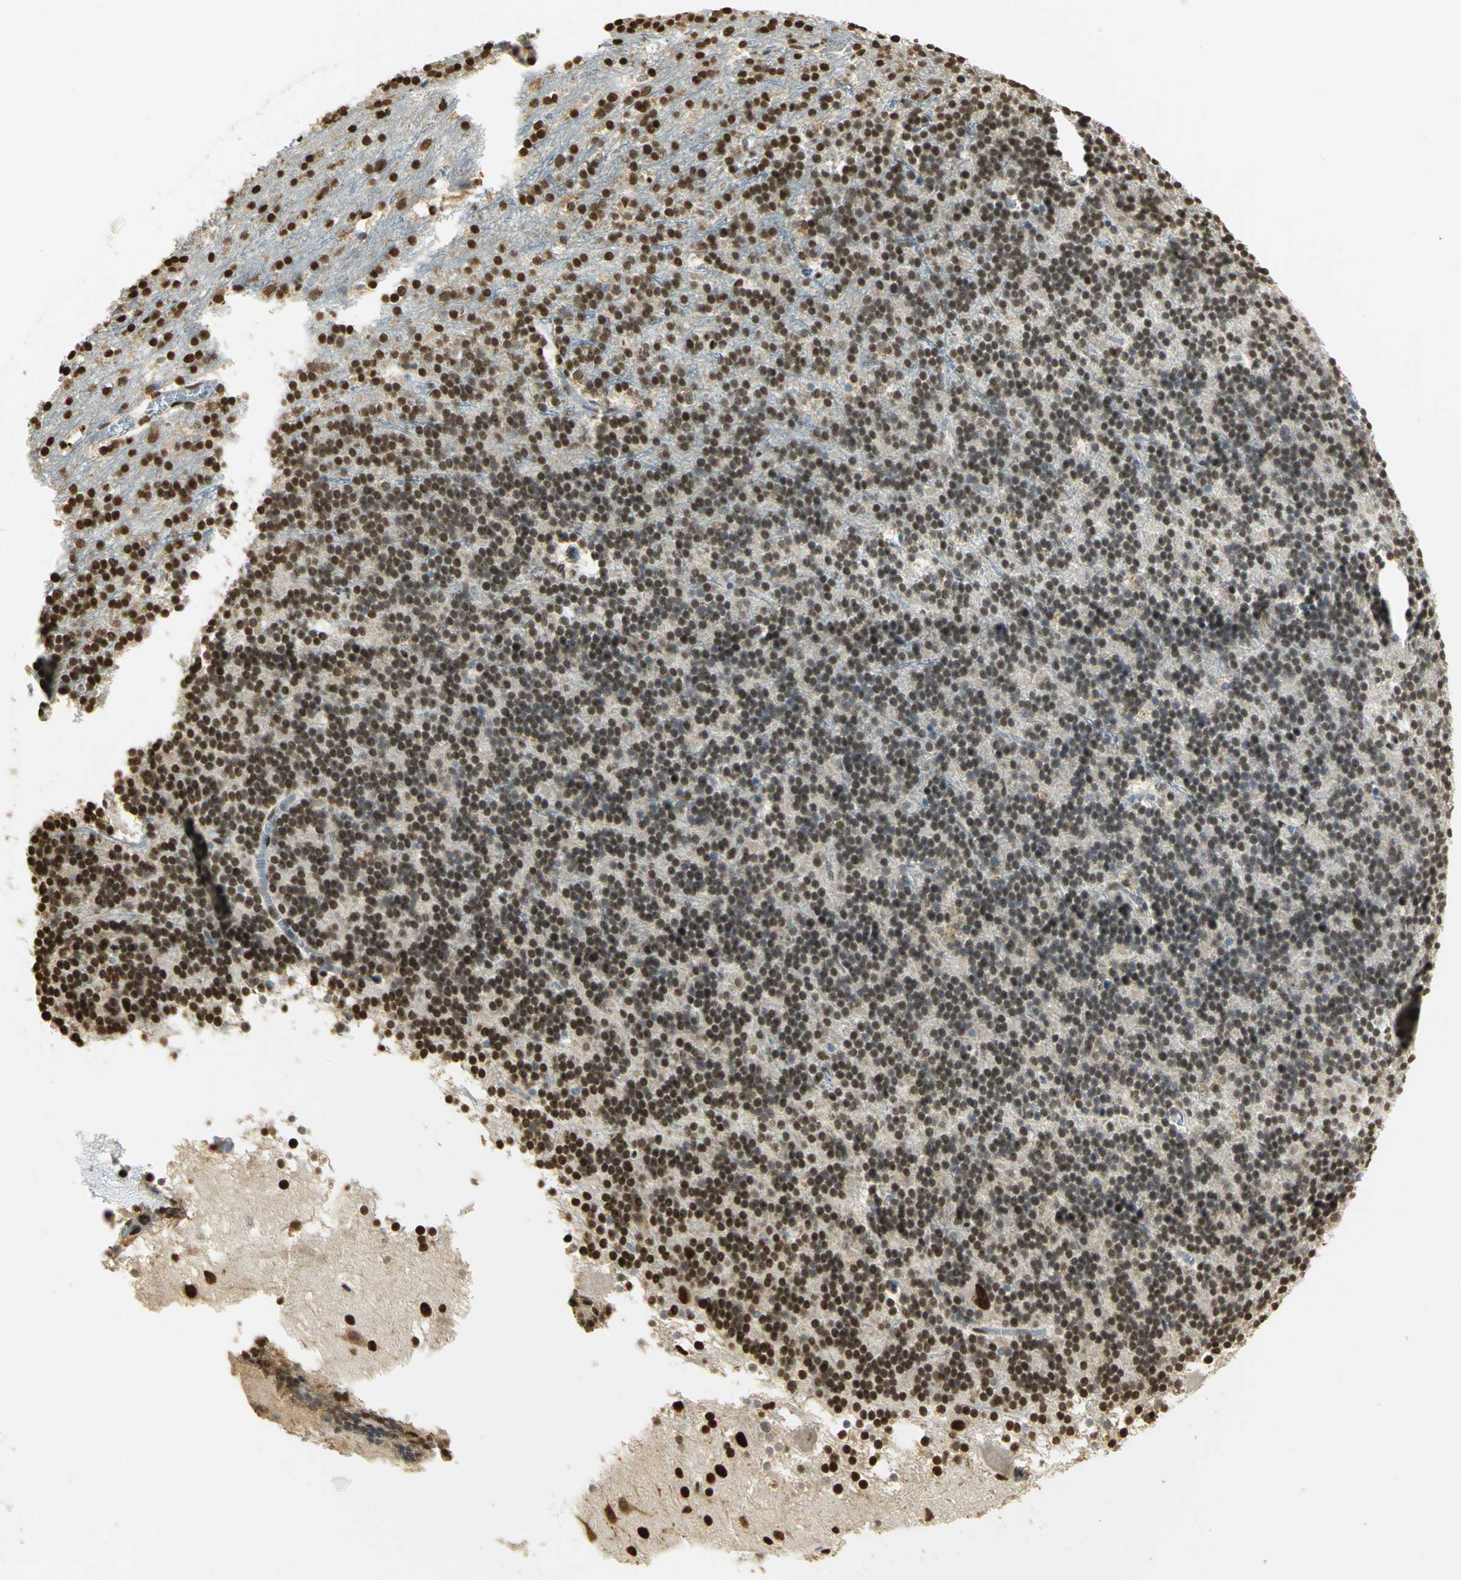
{"staining": {"intensity": "moderate", "quantity": "25%-75%", "location": "nuclear"}, "tissue": "cerebellum", "cell_type": "Cells in granular layer", "image_type": "normal", "snomed": [{"axis": "morphology", "description": "Normal tissue, NOS"}, {"axis": "topography", "description": "Cerebellum"}], "caption": "Cerebellum stained for a protein (brown) exhibits moderate nuclear positive positivity in about 25%-75% of cells in granular layer.", "gene": "SET", "patient": {"sex": "female", "age": 19}}